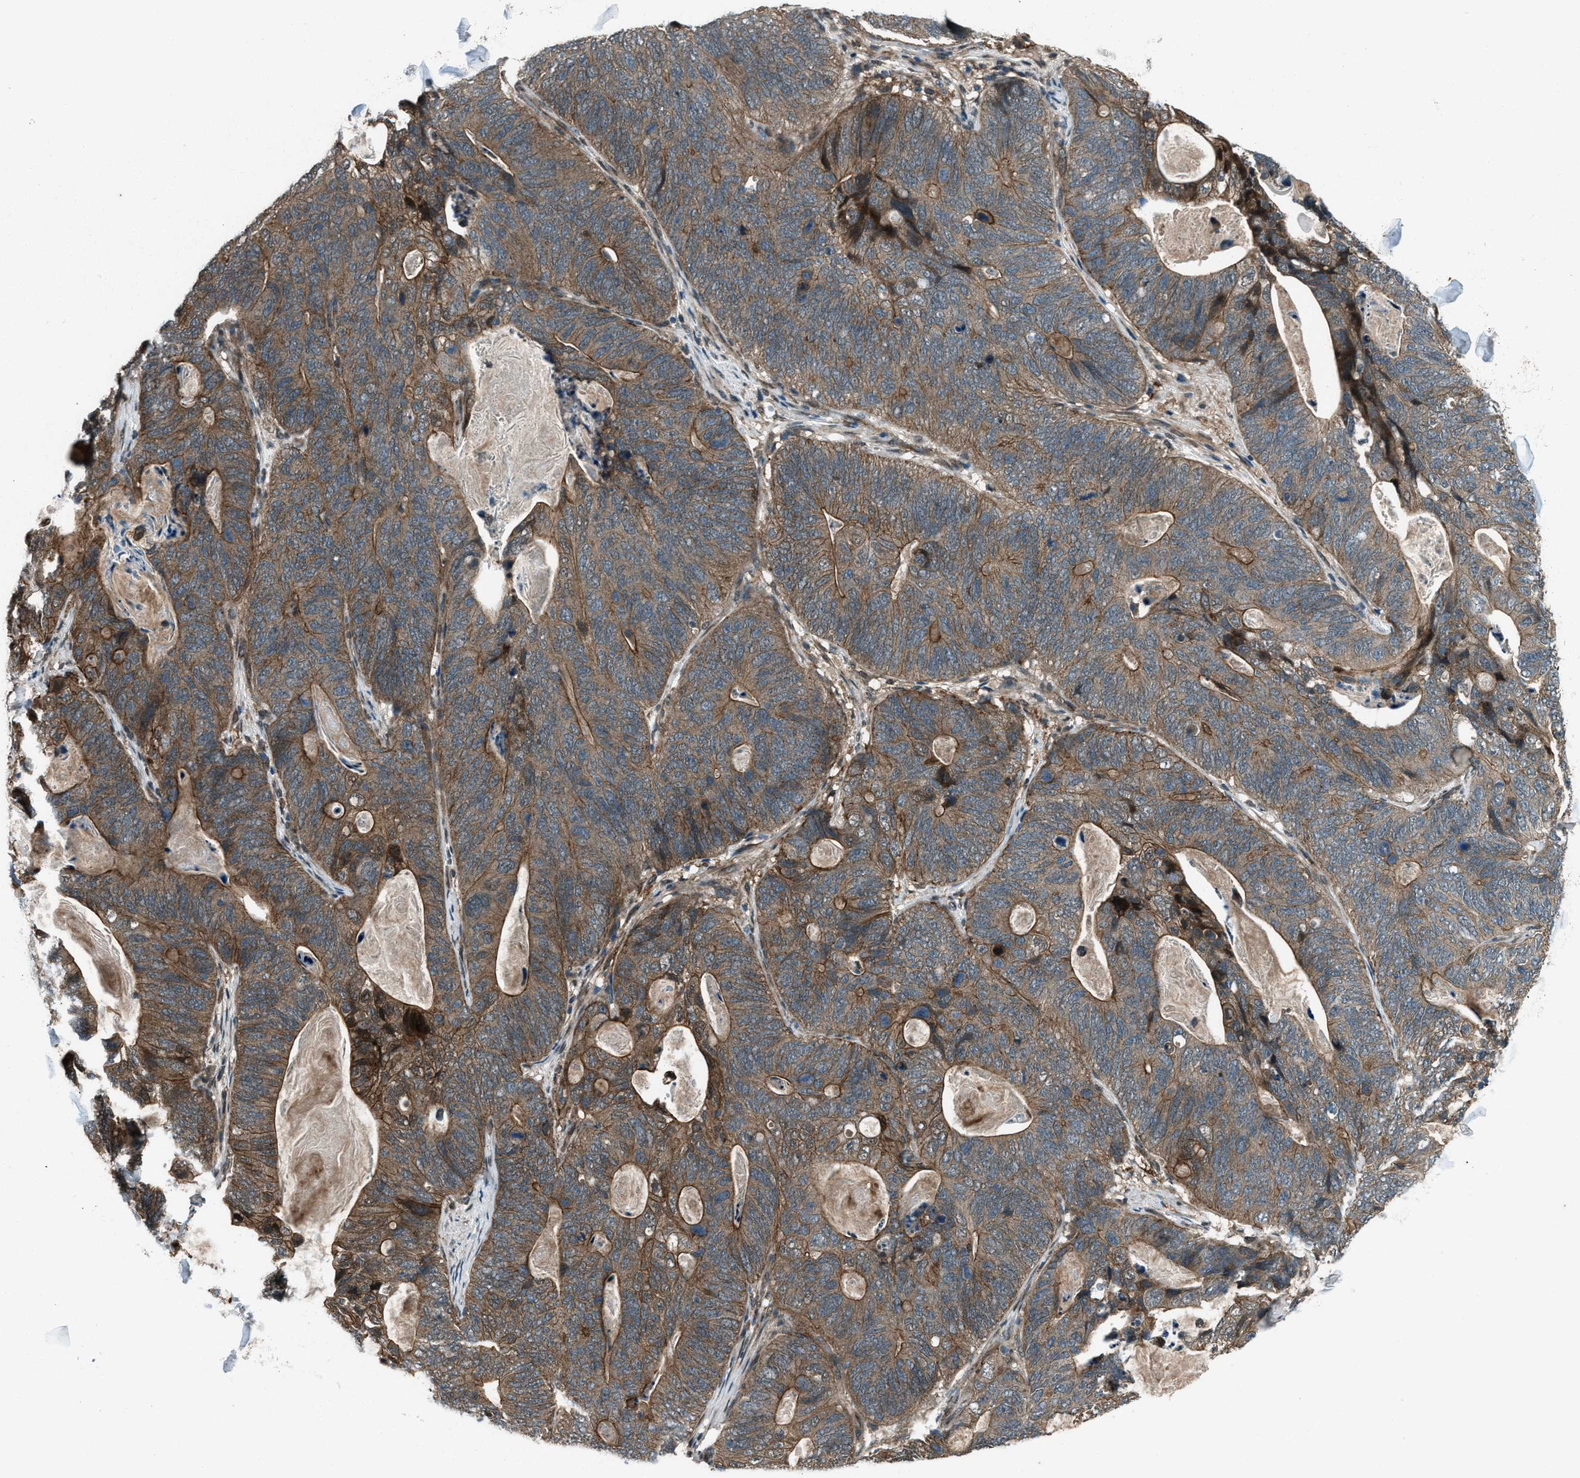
{"staining": {"intensity": "moderate", "quantity": ">75%", "location": "cytoplasmic/membranous"}, "tissue": "stomach cancer", "cell_type": "Tumor cells", "image_type": "cancer", "snomed": [{"axis": "morphology", "description": "Normal tissue, NOS"}, {"axis": "morphology", "description": "Adenocarcinoma, NOS"}, {"axis": "topography", "description": "Stomach"}], "caption": "Immunohistochemical staining of stomach cancer shows medium levels of moderate cytoplasmic/membranous protein staining in approximately >75% of tumor cells. The staining was performed using DAB (3,3'-diaminobenzidine) to visualize the protein expression in brown, while the nuclei were stained in blue with hematoxylin (Magnification: 20x).", "gene": "SVIL", "patient": {"sex": "female", "age": 89}}